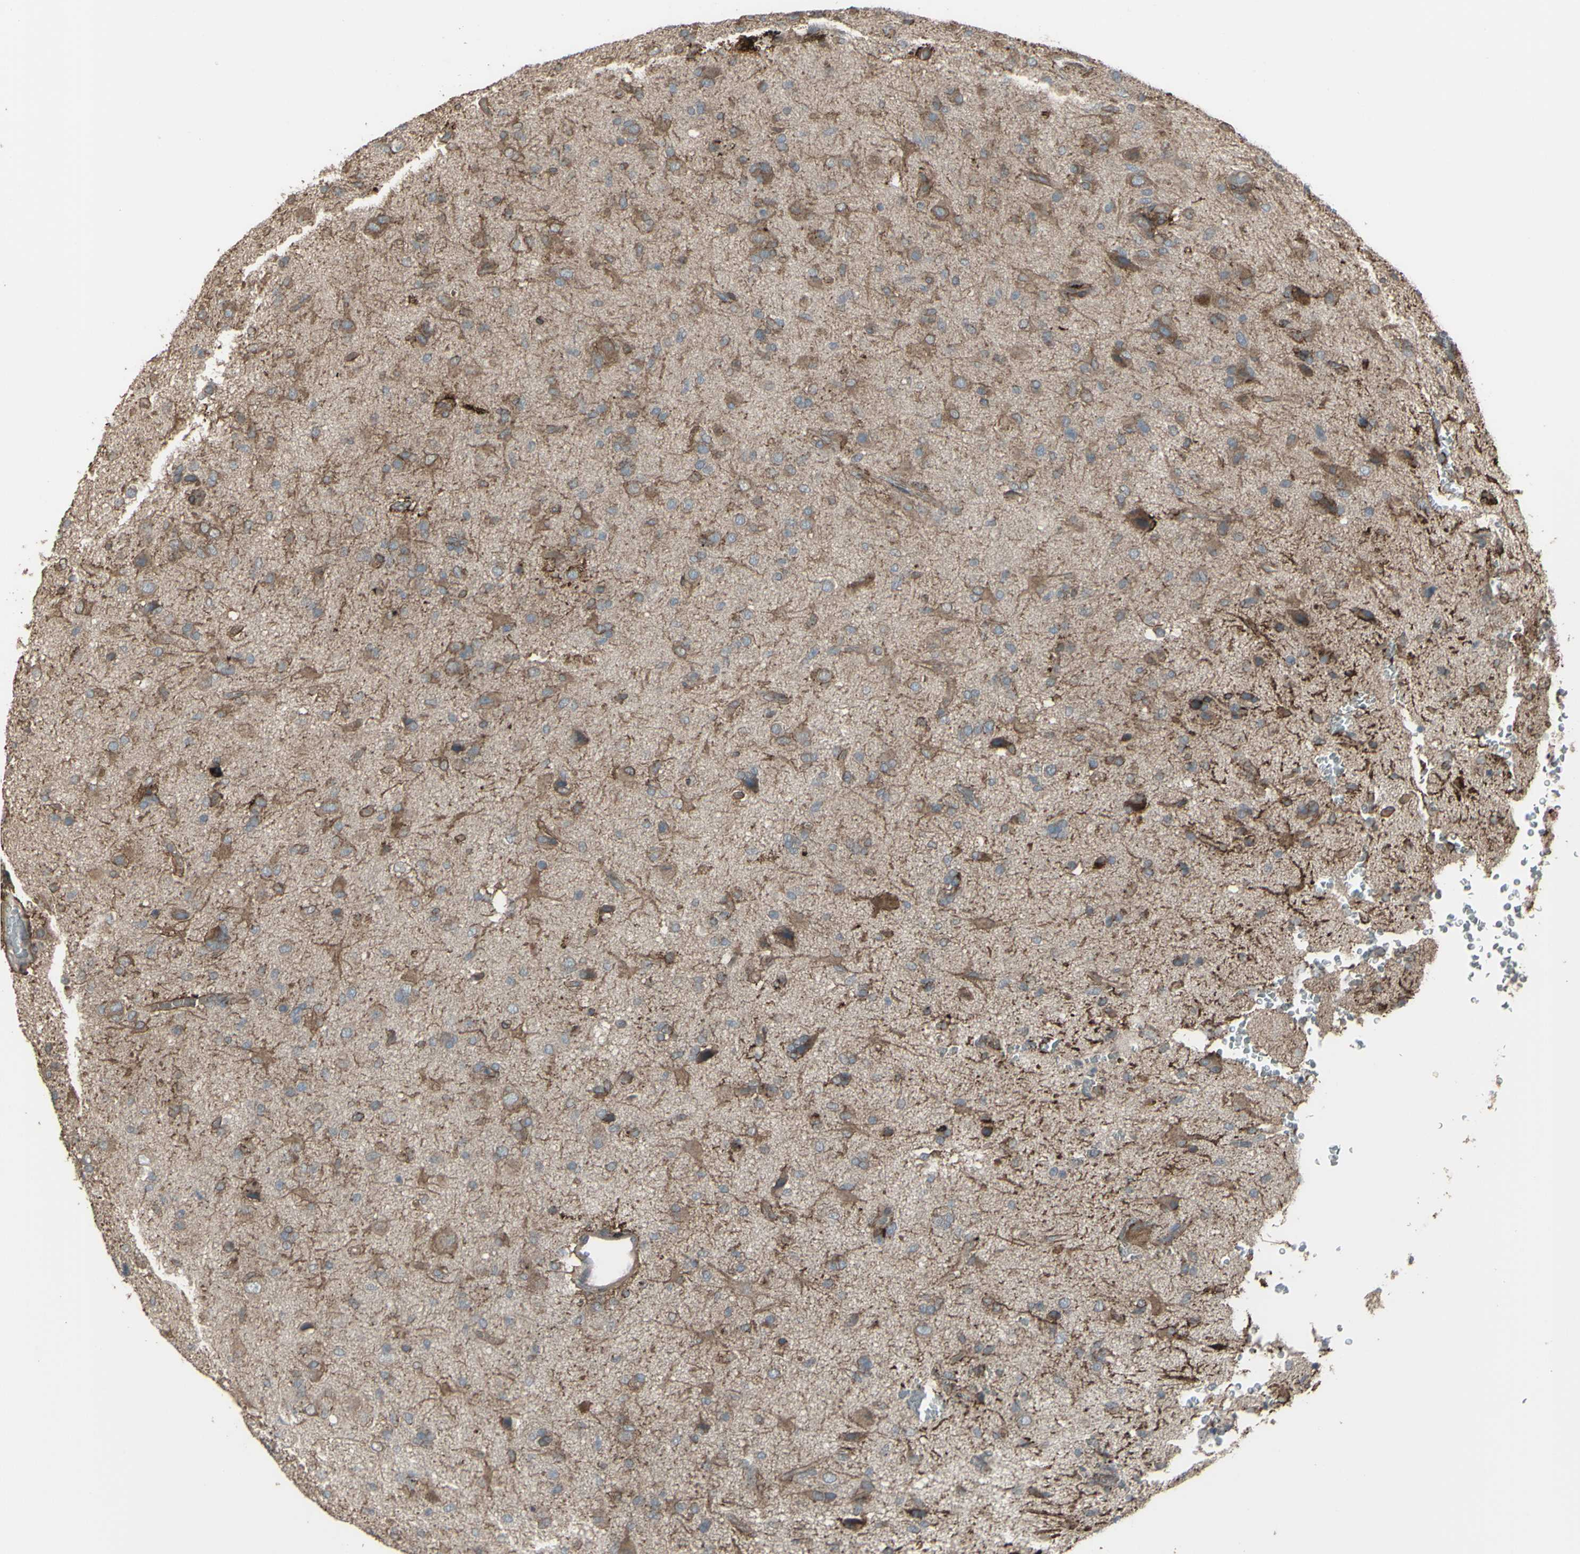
{"staining": {"intensity": "moderate", "quantity": "<25%", "location": "cytoplasmic/membranous"}, "tissue": "glioma", "cell_type": "Tumor cells", "image_type": "cancer", "snomed": [{"axis": "morphology", "description": "Glioma, malignant, High grade"}, {"axis": "topography", "description": "Brain"}], "caption": "Immunohistochemical staining of human high-grade glioma (malignant) reveals low levels of moderate cytoplasmic/membranous expression in about <25% of tumor cells. (DAB (3,3'-diaminobenzidine) IHC with brightfield microscopy, high magnification).", "gene": "SMO", "patient": {"sex": "male", "age": 71}}